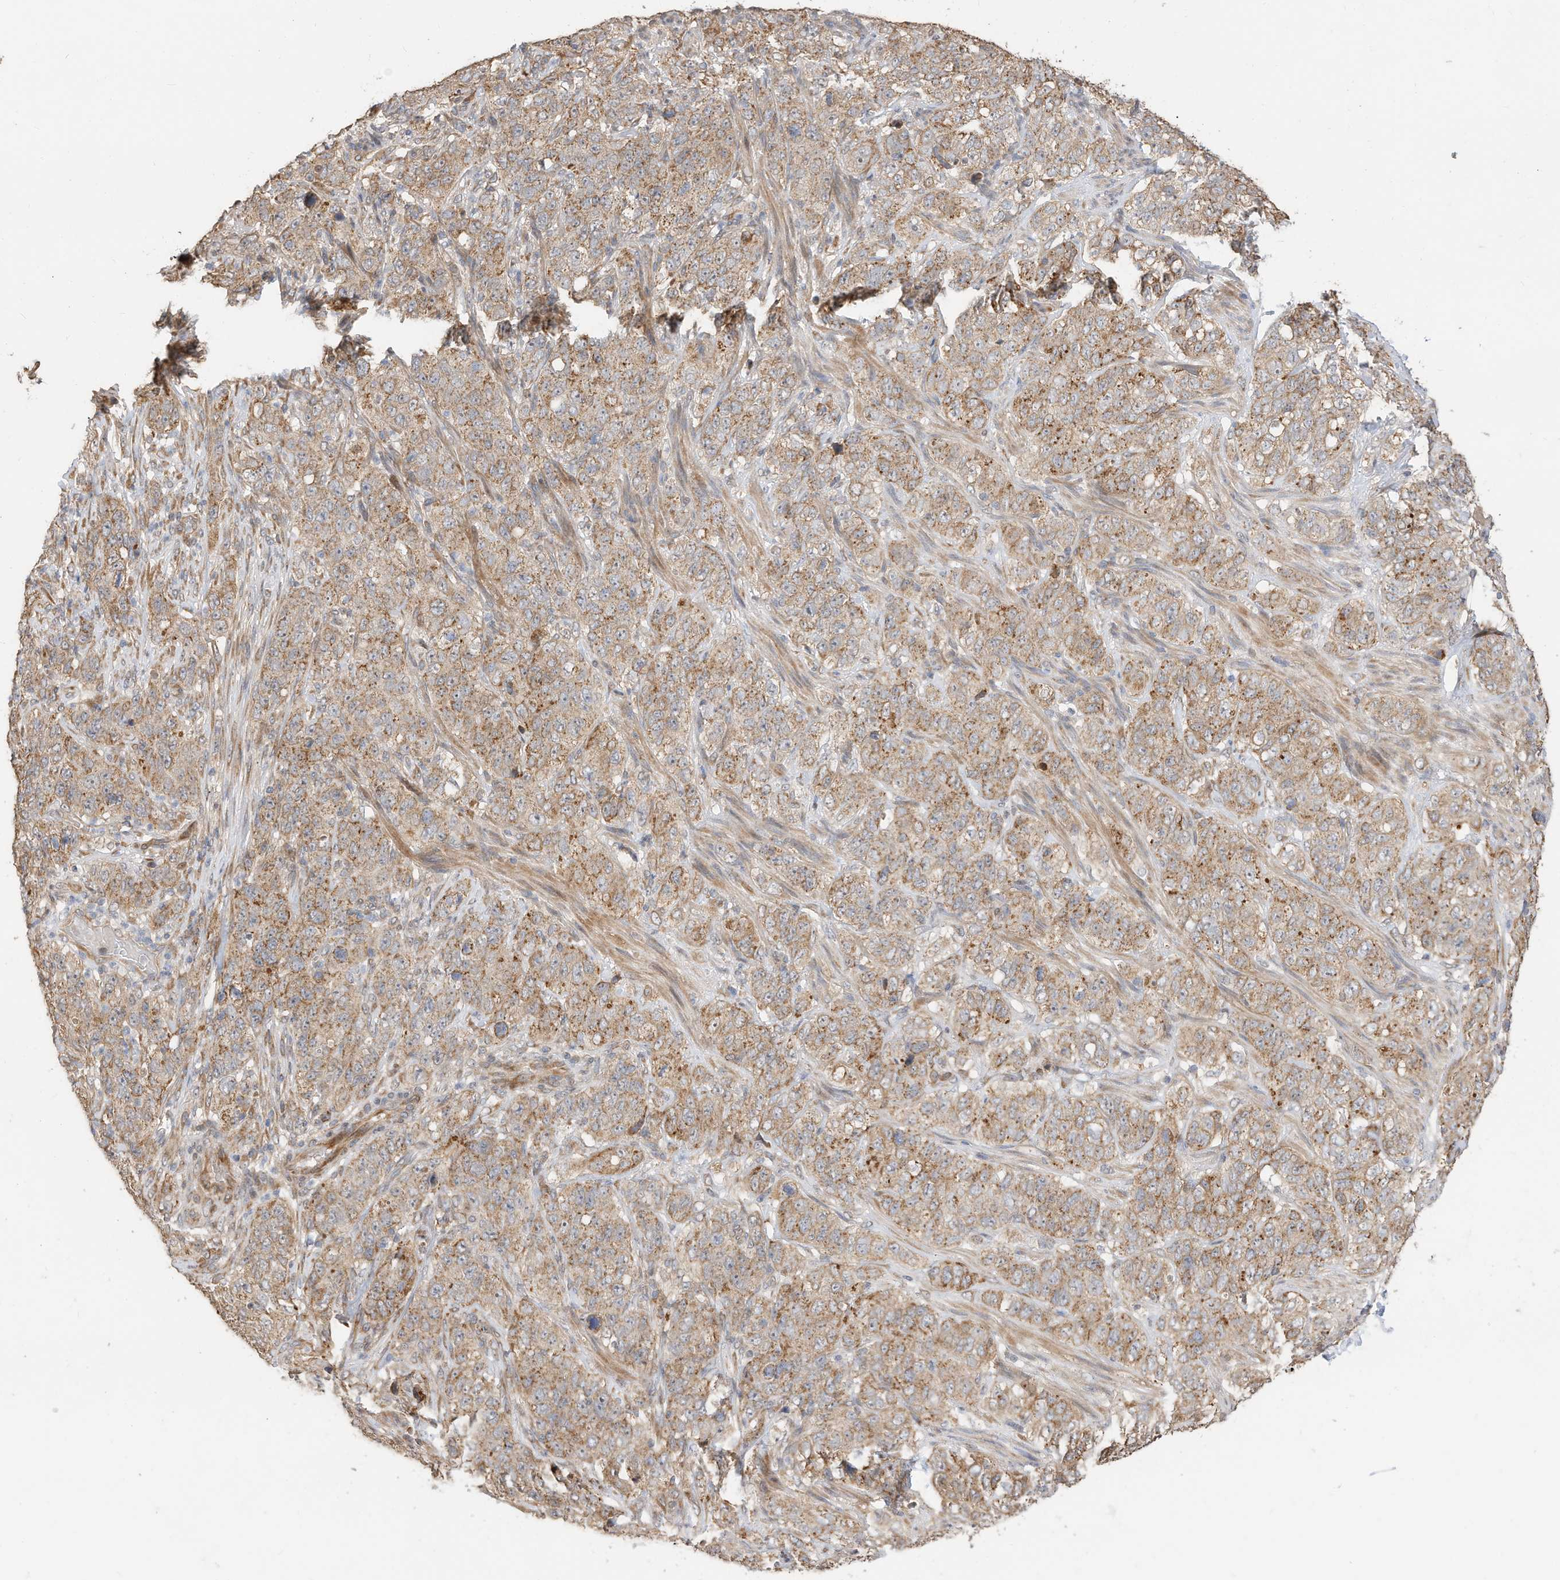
{"staining": {"intensity": "moderate", "quantity": ">75%", "location": "cytoplasmic/membranous"}, "tissue": "stomach cancer", "cell_type": "Tumor cells", "image_type": "cancer", "snomed": [{"axis": "morphology", "description": "Adenocarcinoma, NOS"}, {"axis": "topography", "description": "Stomach"}], "caption": "This is an image of immunohistochemistry staining of stomach adenocarcinoma, which shows moderate positivity in the cytoplasmic/membranous of tumor cells.", "gene": "CAGE1", "patient": {"sex": "male", "age": 48}}